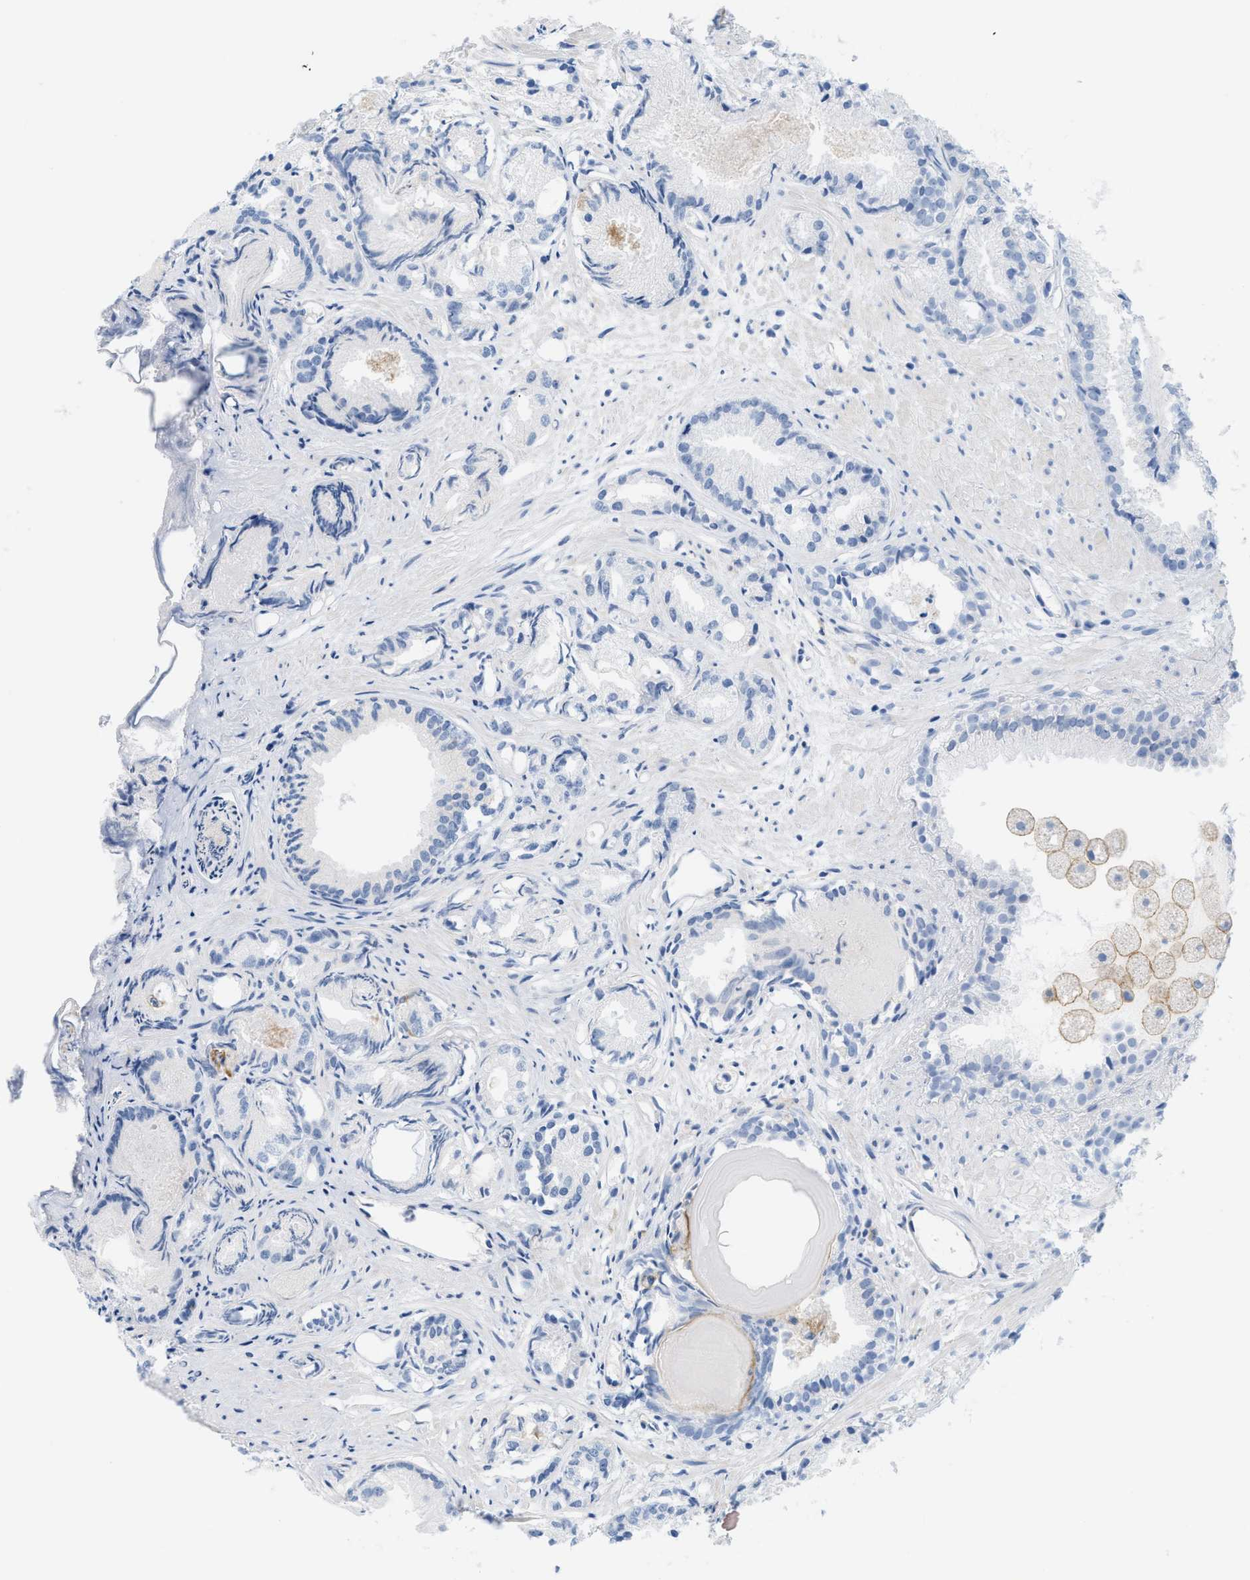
{"staining": {"intensity": "negative", "quantity": "none", "location": "none"}, "tissue": "prostate cancer", "cell_type": "Tumor cells", "image_type": "cancer", "snomed": [{"axis": "morphology", "description": "Adenocarcinoma, Low grade"}, {"axis": "topography", "description": "Prostate"}], "caption": "This is a histopathology image of immunohistochemistry staining of prostate adenocarcinoma (low-grade), which shows no staining in tumor cells.", "gene": "SLC3A2", "patient": {"sex": "male", "age": 72}}